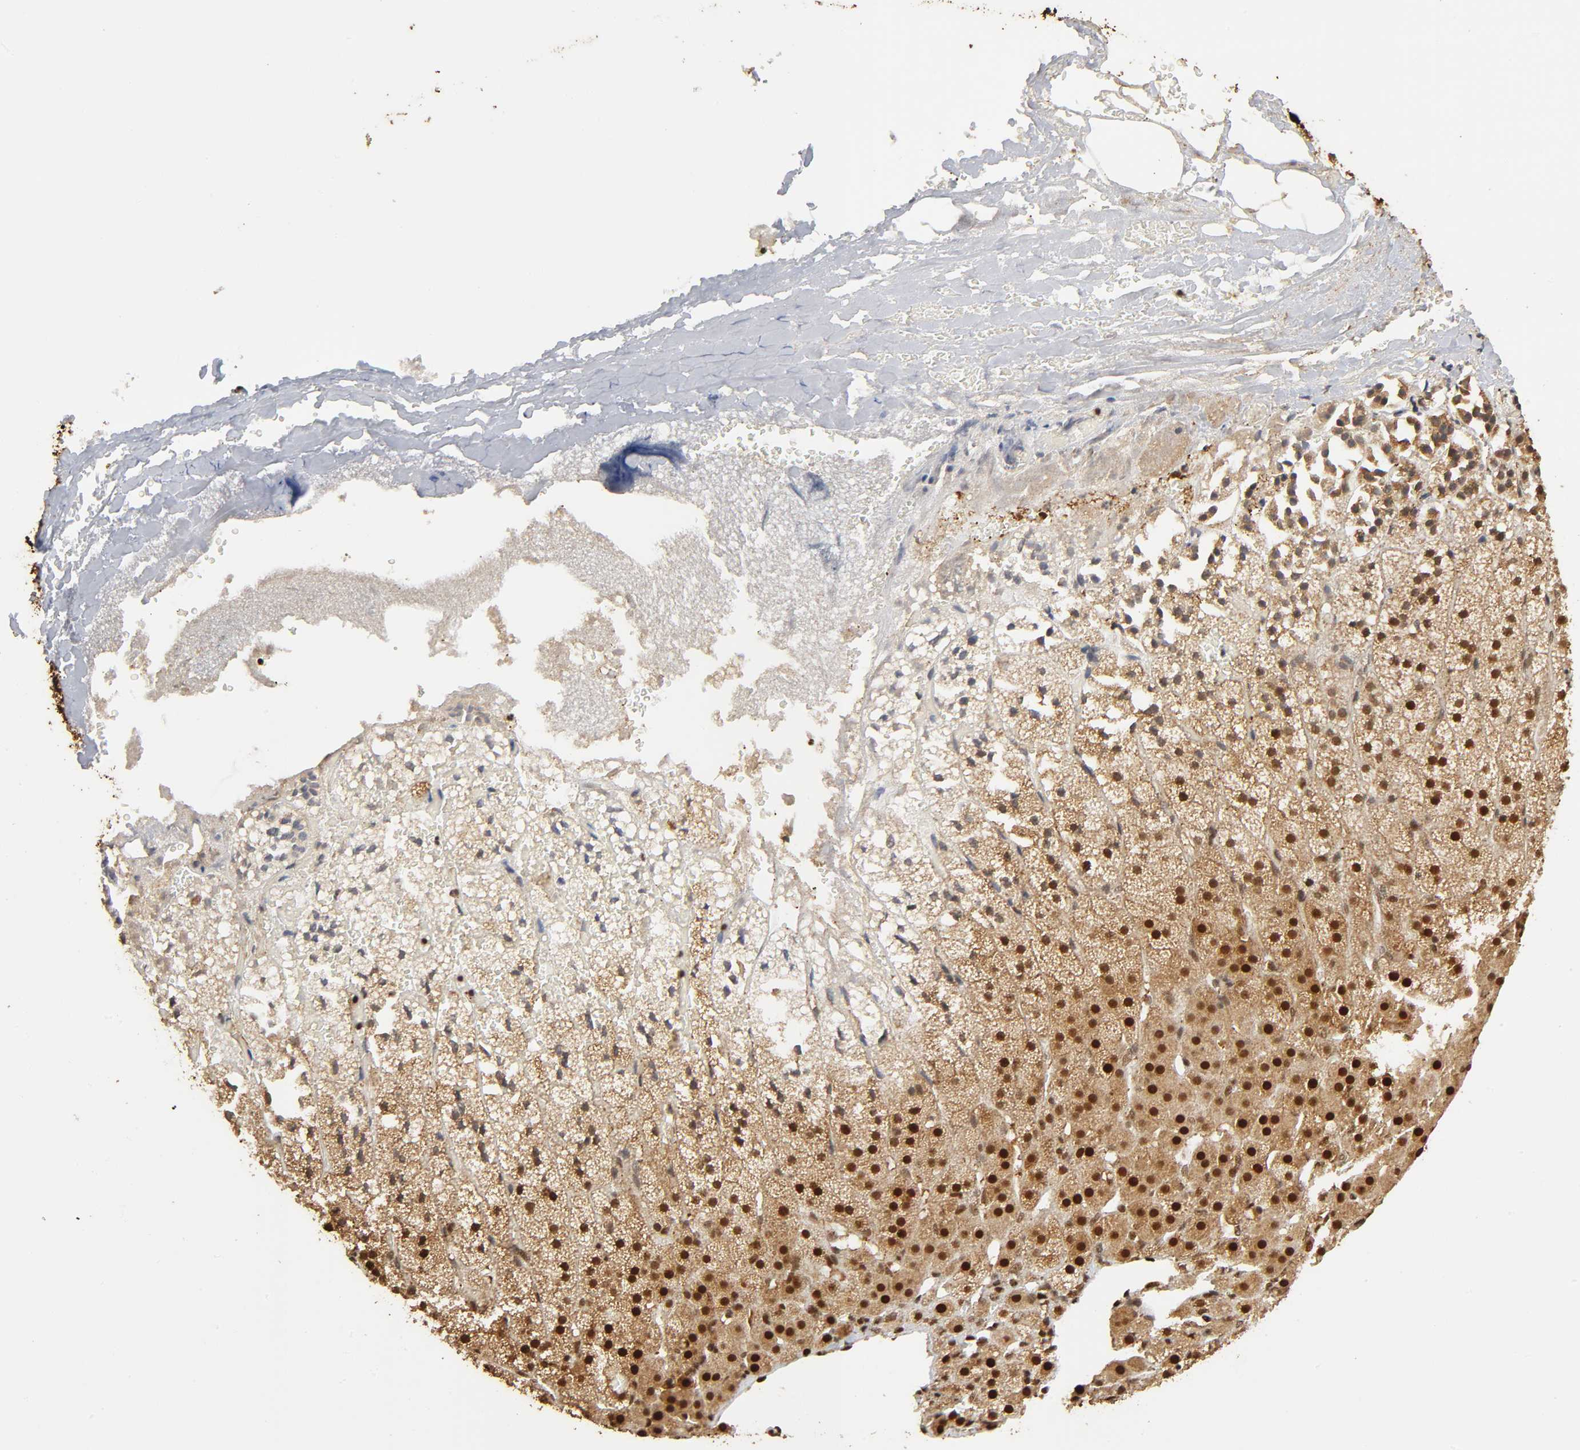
{"staining": {"intensity": "strong", "quantity": ">75%", "location": "cytoplasmic/membranous,nuclear"}, "tissue": "adrenal gland", "cell_type": "Glandular cells", "image_type": "normal", "snomed": [{"axis": "morphology", "description": "Normal tissue, NOS"}, {"axis": "topography", "description": "Adrenal gland"}], "caption": "Strong cytoplasmic/membranous,nuclear expression for a protein is identified in approximately >75% of glandular cells of normal adrenal gland using IHC.", "gene": "RNF122", "patient": {"sex": "male", "age": 35}}